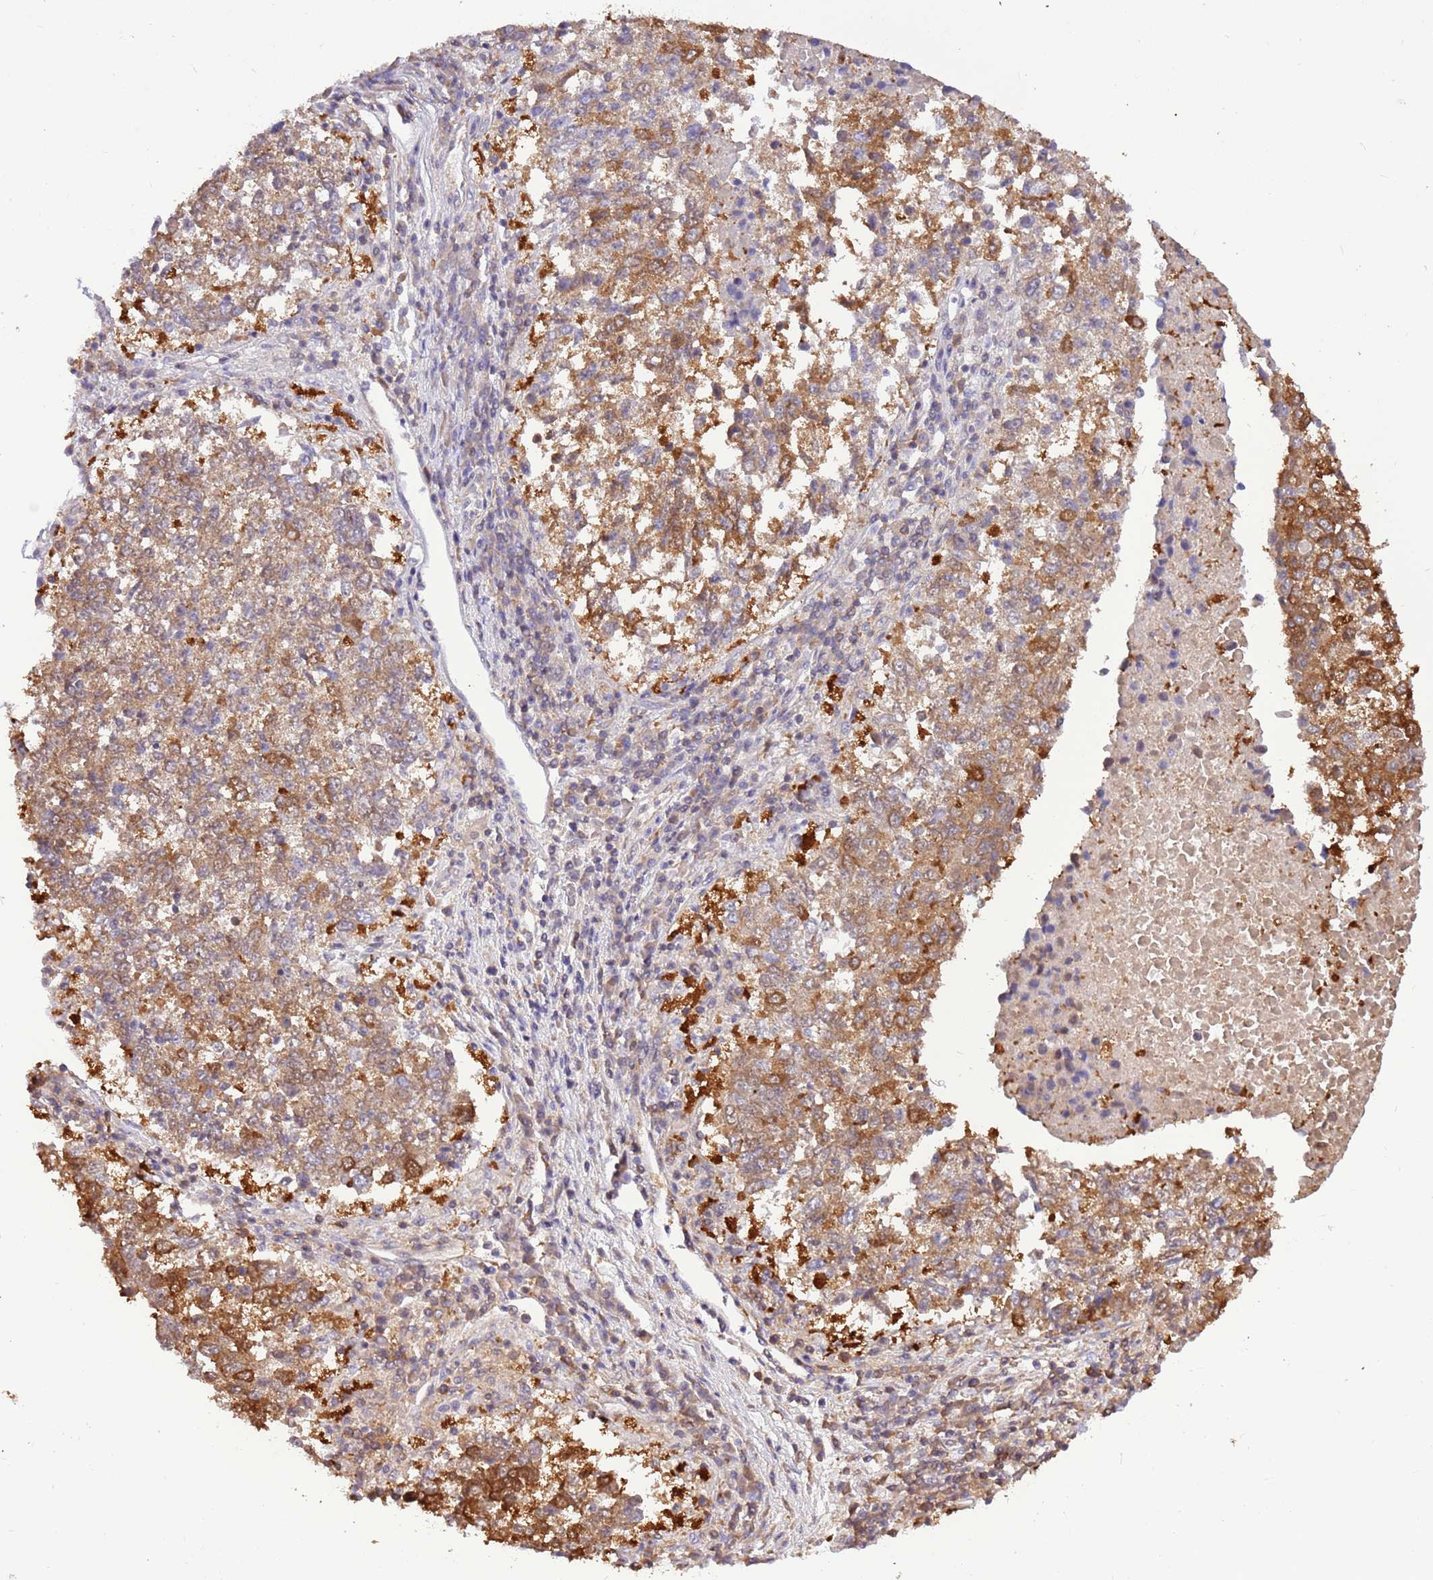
{"staining": {"intensity": "strong", "quantity": "25%-75%", "location": "cytoplasmic/membranous"}, "tissue": "lung cancer", "cell_type": "Tumor cells", "image_type": "cancer", "snomed": [{"axis": "morphology", "description": "Squamous cell carcinoma, NOS"}, {"axis": "topography", "description": "Lung"}], "caption": "Lung cancer was stained to show a protein in brown. There is high levels of strong cytoplasmic/membranous positivity in approximately 25%-75% of tumor cells.", "gene": "STIP1", "patient": {"sex": "male", "age": 73}}